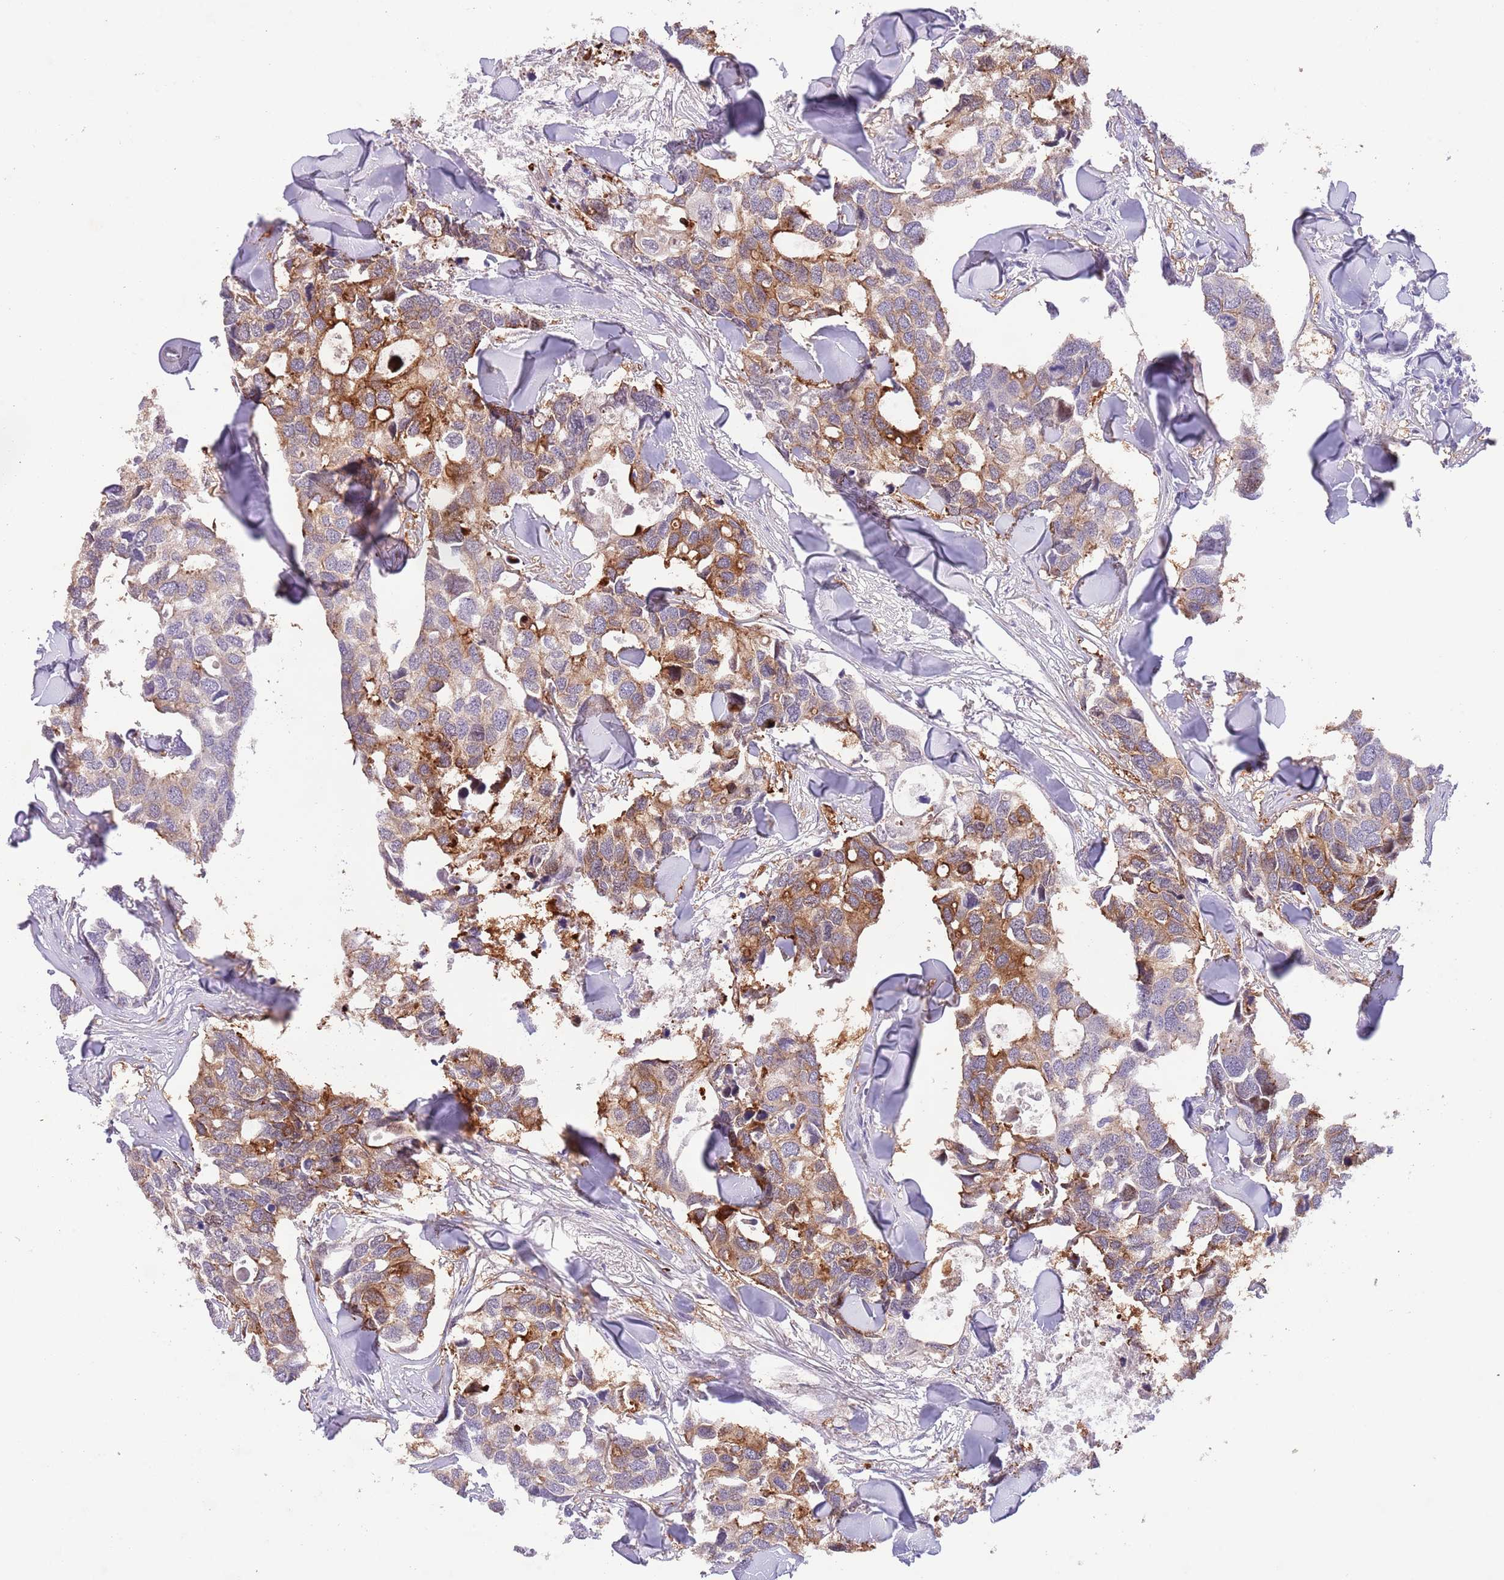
{"staining": {"intensity": "moderate", "quantity": ">75%", "location": "cytoplasmic/membranous"}, "tissue": "breast cancer", "cell_type": "Tumor cells", "image_type": "cancer", "snomed": [{"axis": "morphology", "description": "Duct carcinoma"}, {"axis": "topography", "description": "Breast"}], "caption": "Tumor cells show medium levels of moderate cytoplasmic/membranous expression in about >75% of cells in intraductal carcinoma (breast).", "gene": "ZNF658", "patient": {"sex": "female", "age": 83}}